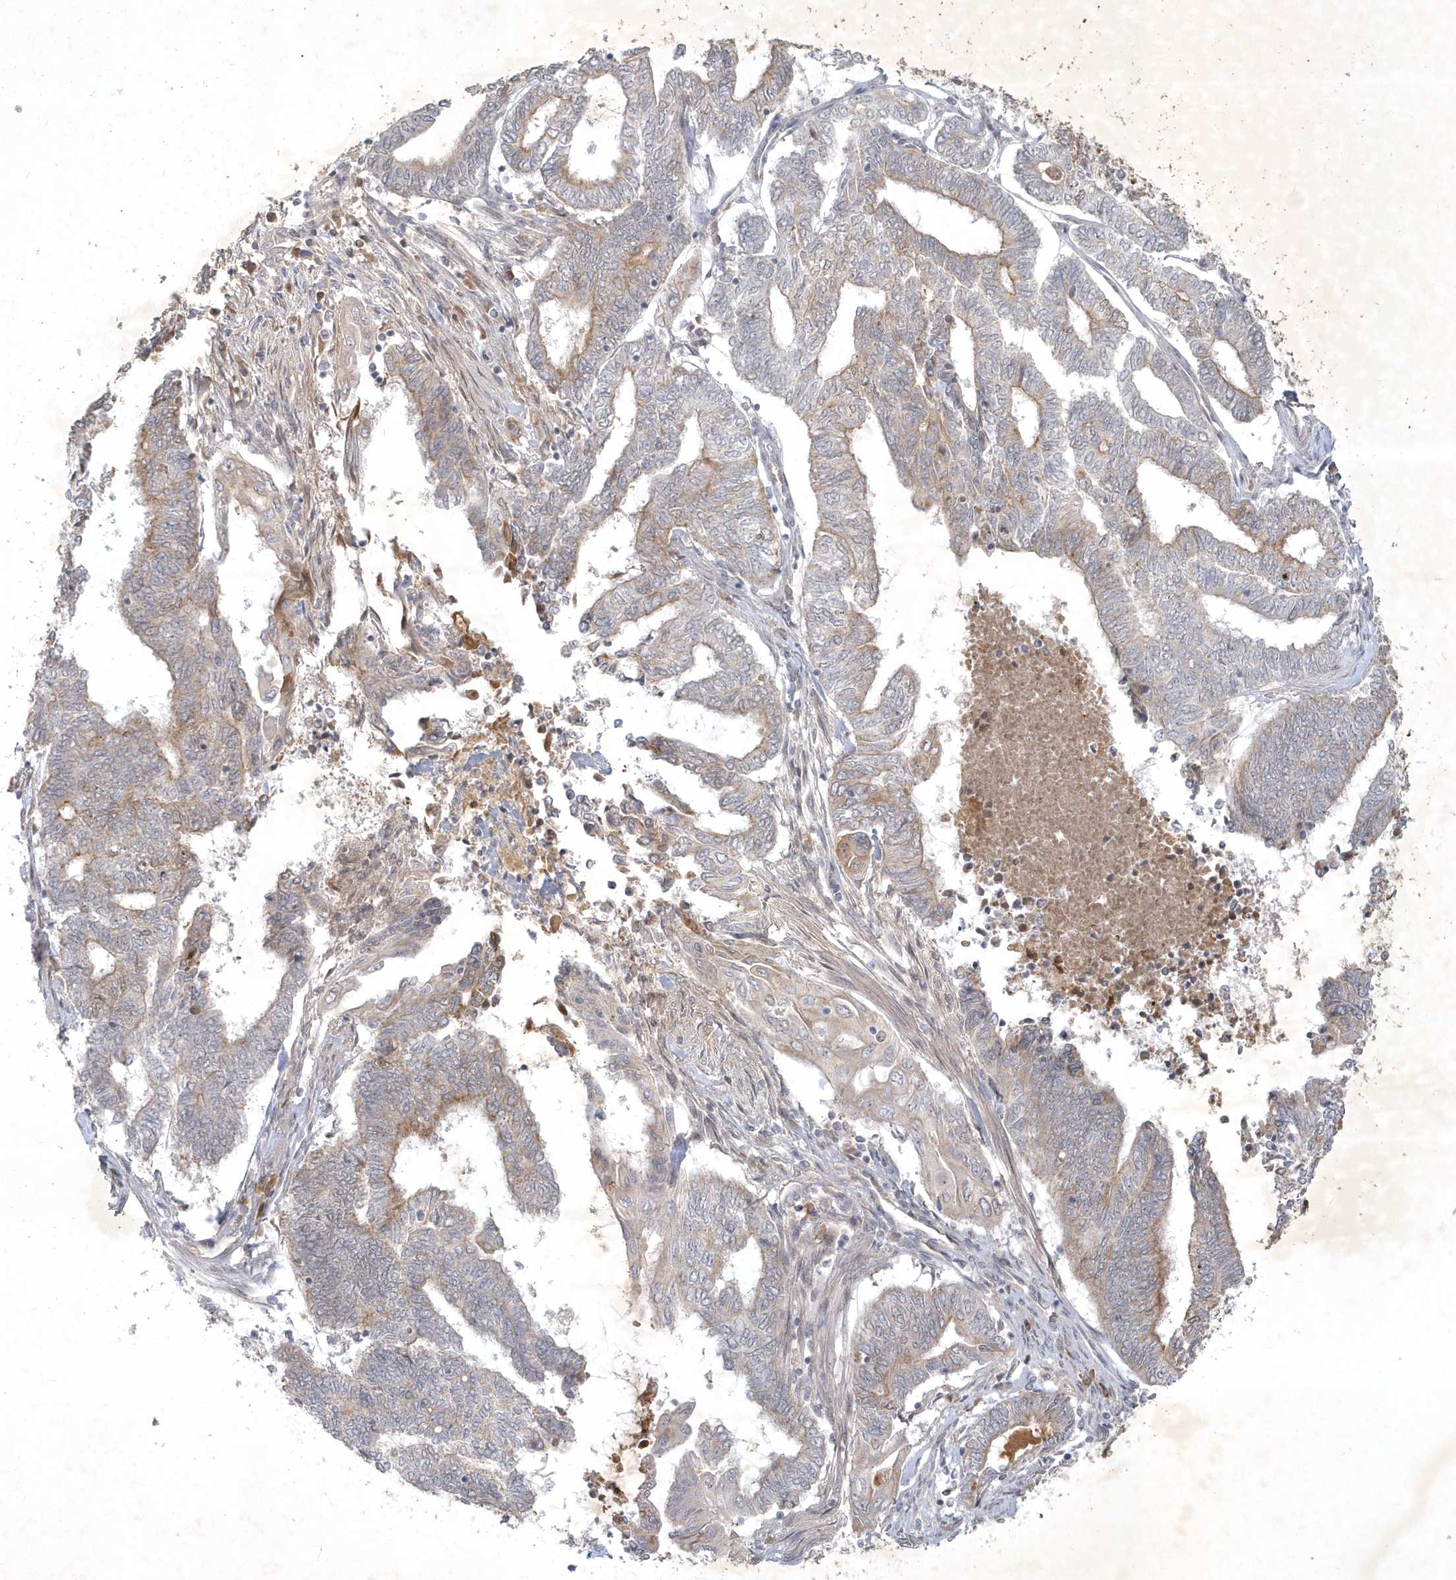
{"staining": {"intensity": "moderate", "quantity": "25%-75%", "location": "cytoplasmic/membranous"}, "tissue": "endometrial cancer", "cell_type": "Tumor cells", "image_type": "cancer", "snomed": [{"axis": "morphology", "description": "Adenocarcinoma, NOS"}, {"axis": "topography", "description": "Uterus"}, {"axis": "topography", "description": "Endometrium"}], "caption": "Immunohistochemistry (IHC) of human endometrial cancer shows medium levels of moderate cytoplasmic/membranous staining in approximately 25%-75% of tumor cells.", "gene": "BOD1", "patient": {"sex": "female", "age": 70}}